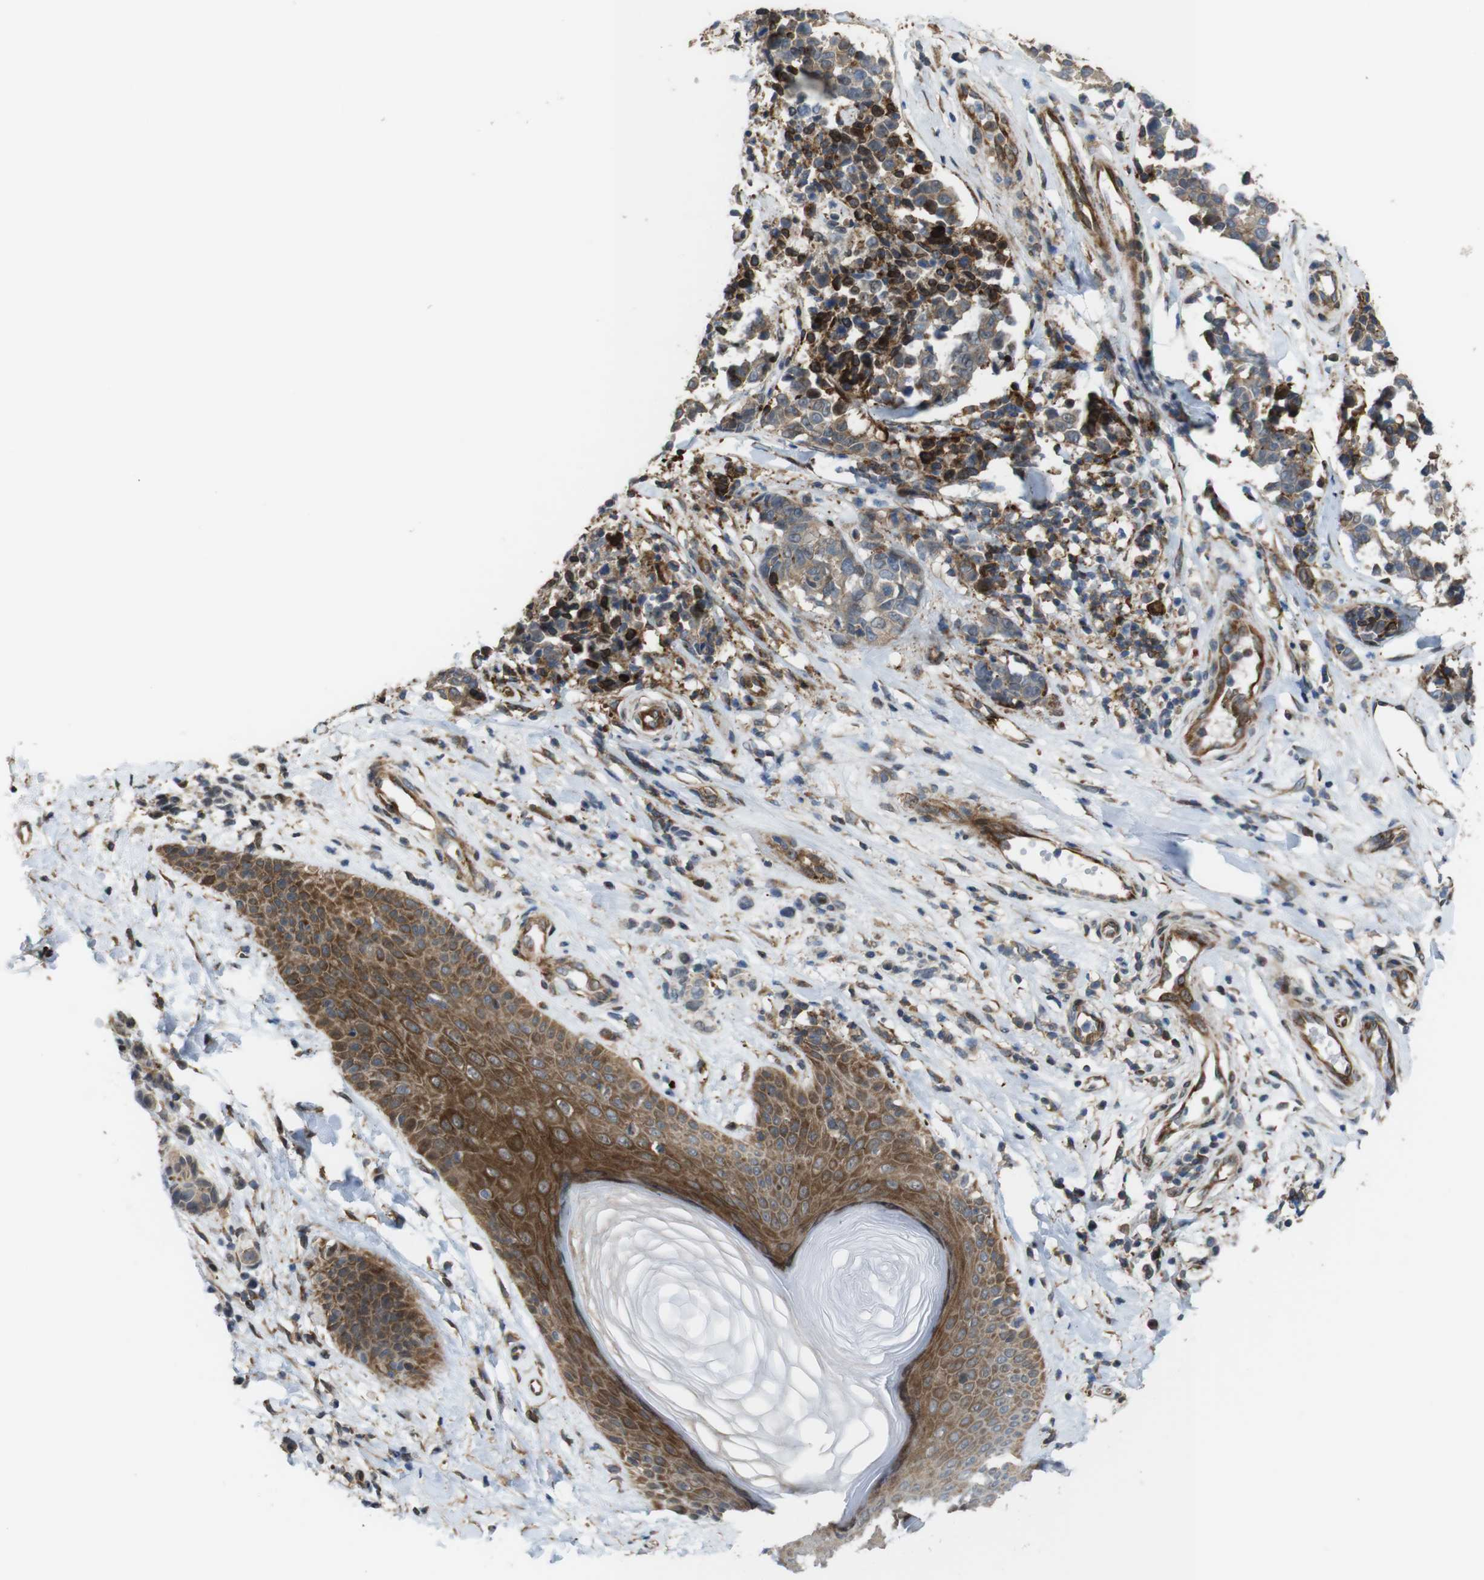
{"staining": {"intensity": "moderate", "quantity": ">75%", "location": "cytoplasmic/membranous"}, "tissue": "melanoma", "cell_type": "Tumor cells", "image_type": "cancer", "snomed": [{"axis": "morphology", "description": "Malignant melanoma, NOS"}, {"axis": "topography", "description": "Skin"}], "caption": "An IHC histopathology image of tumor tissue is shown. Protein staining in brown labels moderate cytoplasmic/membranous positivity in melanoma within tumor cells.", "gene": "PCOLCE2", "patient": {"sex": "female", "age": 64}}